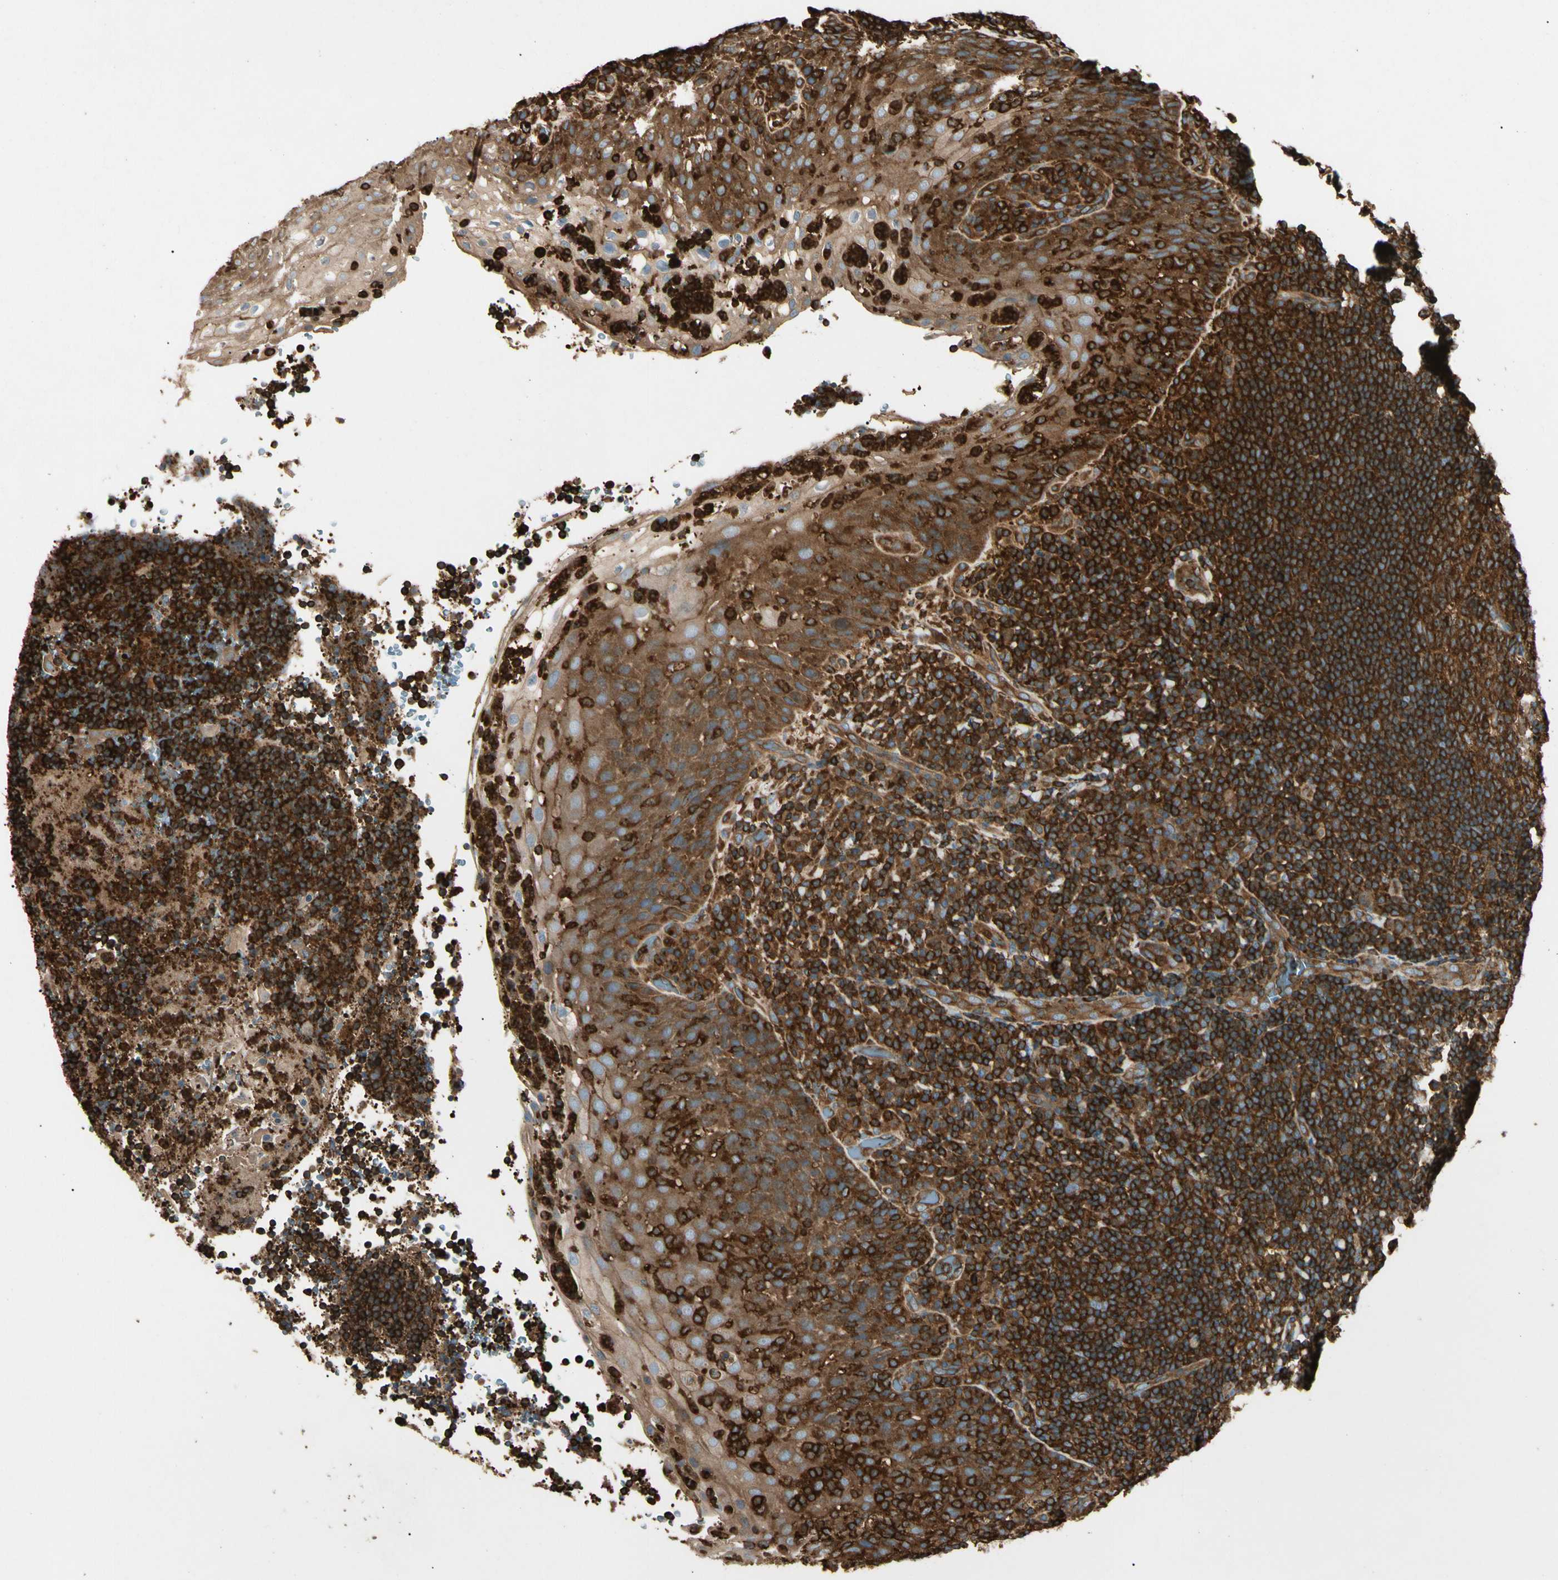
{"staining": {"intensity": "strong", "quantity": ">75%", "location": "cytoplasmic/membranous"}, "tissue": "lymphoma", "cell_type": "Tumor cells", "image_type": "cancer", "snomed": [{"axis": "morphology", "description": "Malignant lymphoma, non-Hodgkin's type, High grade"}, {"axis": "topography", "description": "Tonsil"}], "caption": "Lymphoma stained with immunohistochemistry exhibits strong cytoplasmic/membranous positivity in approximately >75% of tumor cells.", "gene": "ARPC2", "patient": {"sex": "female", "age": 36}}